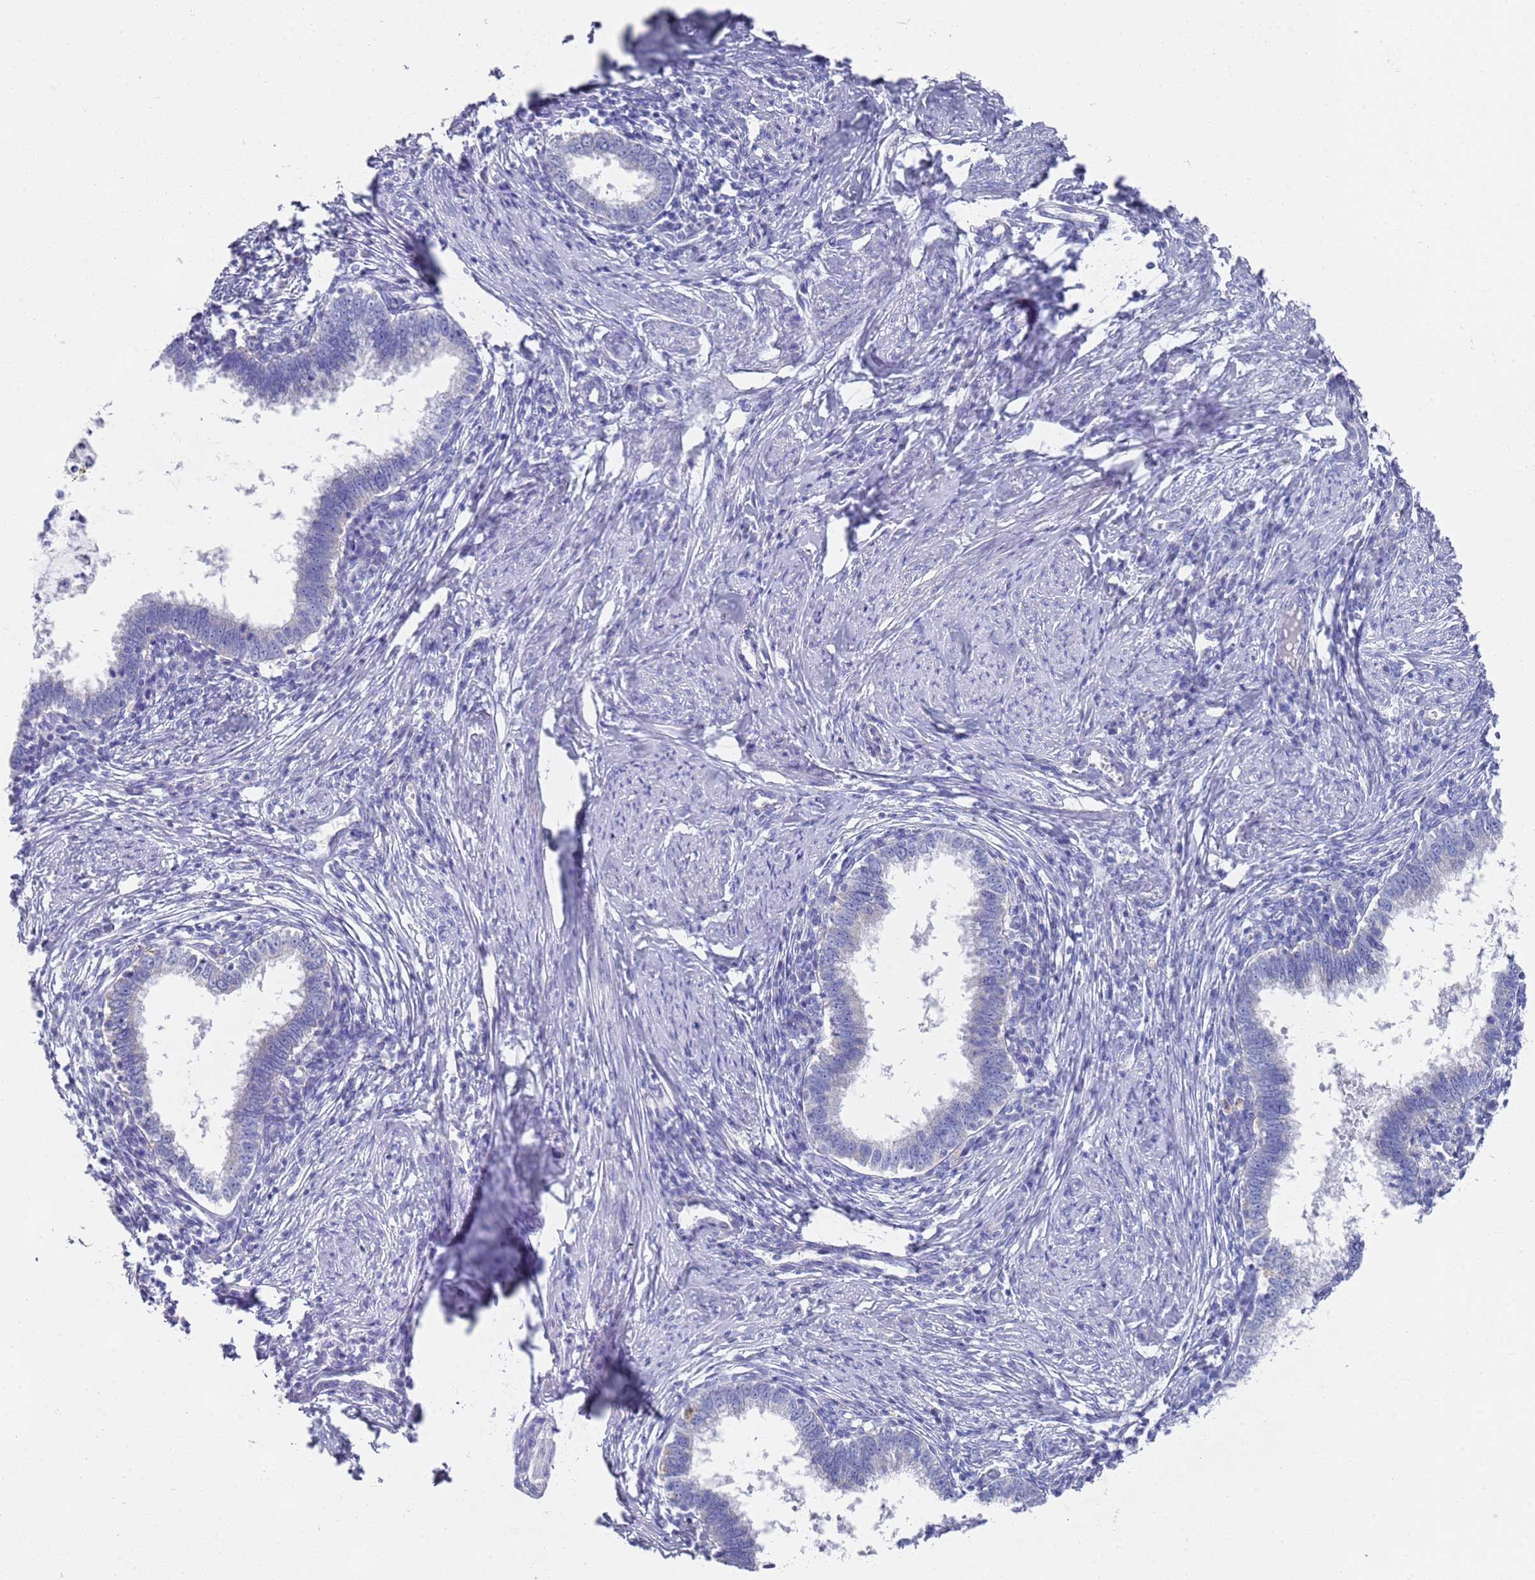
{"staining": {"intensity": "negative", "quantity": "none", "location": "none"}, "tissue": "cervical cancer", "cell_type": "Tumor cells", "image_type": "cancer", "snomed": [{"axis": "morphology", "description": "Adenocarcinoma, NOS"}, {"axis": "topography", "description": "Cervix"}], "caption": "Immunohistochemical staining of human cervical adenocarcinoma exhibits no significant positivity in tumor cells. (DAB immunohistochemistry with hematoxylin counter stain).", "gene": "SCAPER", "patient": {"sex": "female", "age": 36}}